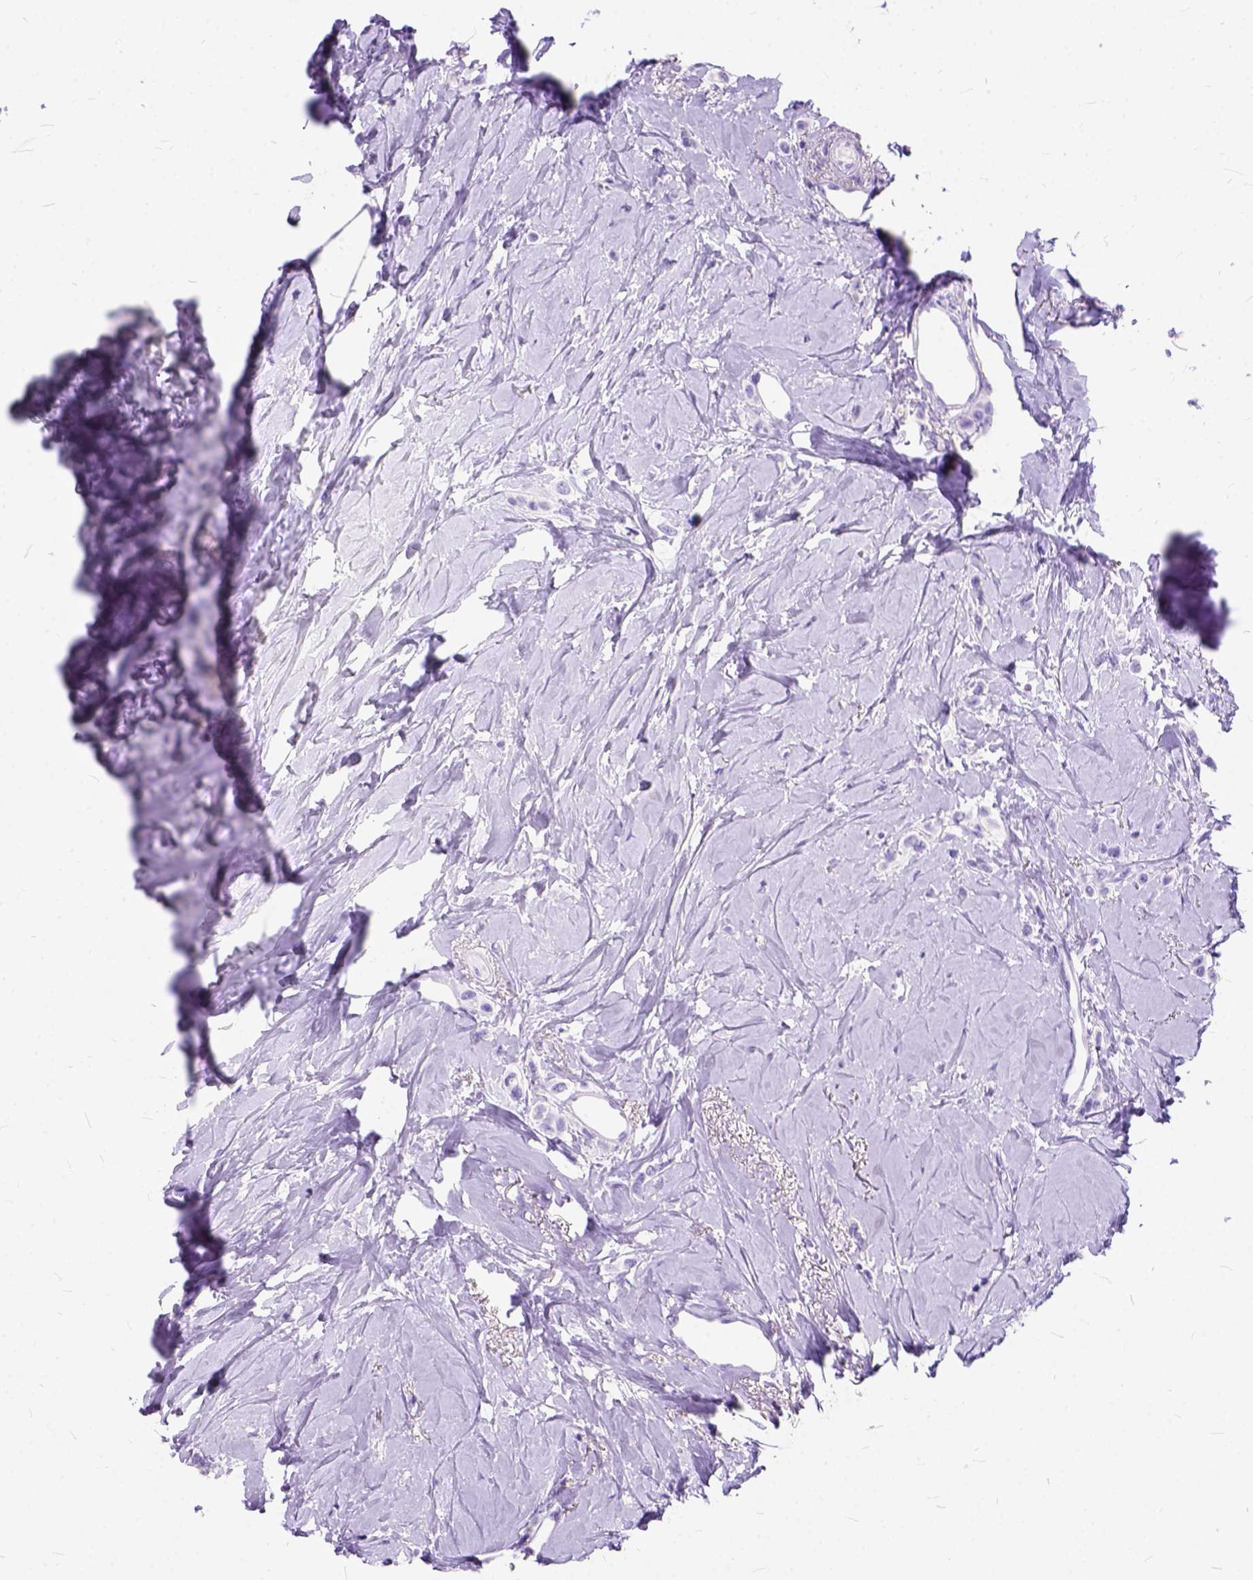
{"staining": {"intensity": "negative", "quantity": "none", "location": "none"}, "tissue": "breast cancer", "cell_type": "Tumor cells", "image_type": "cancer", "snomed": [{"axis": "morphology", "description": "Lobular carcinoma"}, {"axis": "topography", "description": "Breast"}], "caption": "This is an immunohistochemistry (IHC) micrograph of human breast lobular carcinoma. There is no staining in tumor cells.", "gene": "C1QTNF3", "patient": {"sex": "female", "age": 66}}